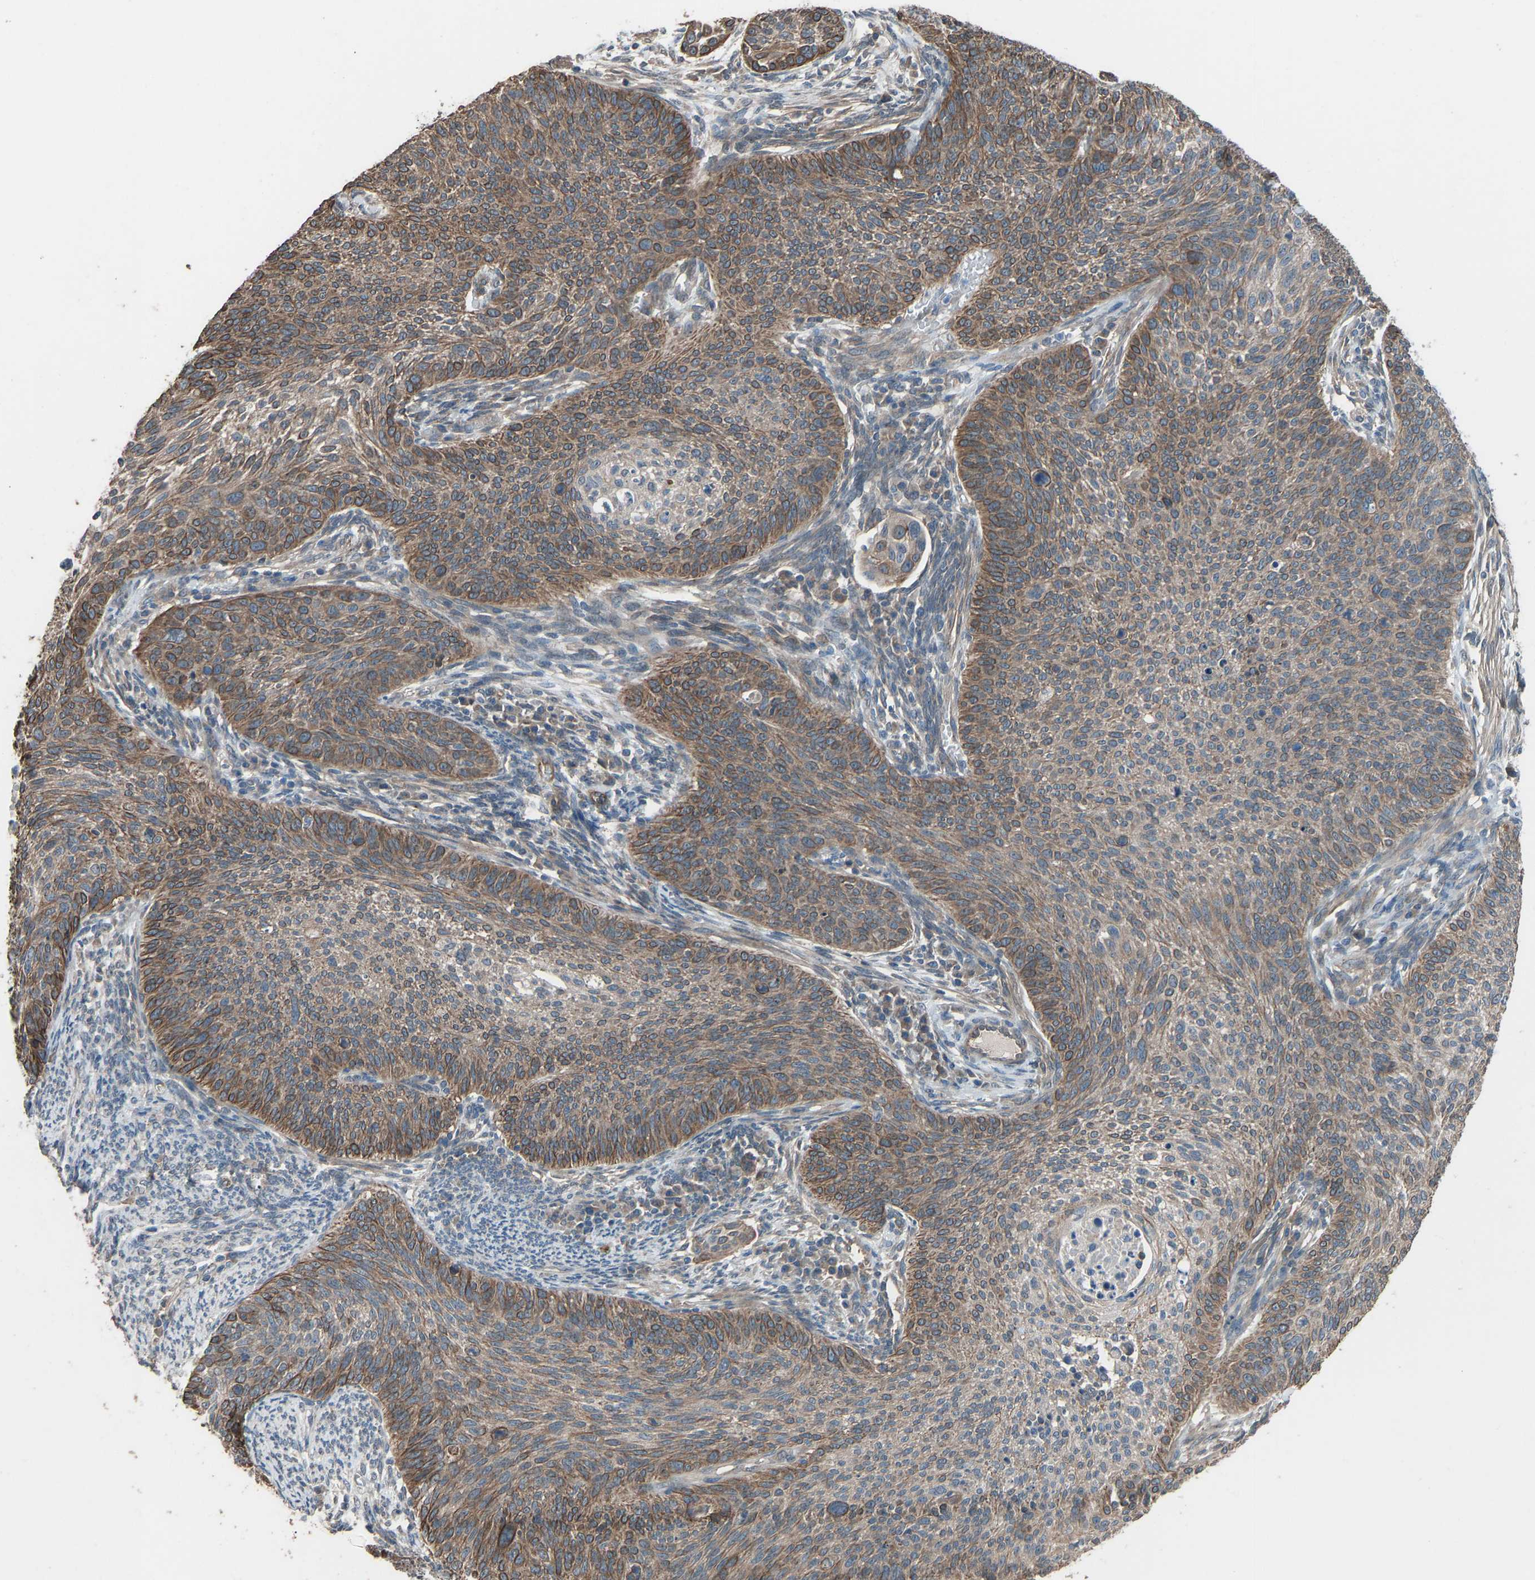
{"staining": {"intensity": "moderate", "quantity": ">75%", "location": "cytoplasmic/membranous"}, "tissue": "cervical cancer", "cell_type": "Tumor cells", "image_type": "cancer", "snomed": [{"axis": "morphology", "description": "Squamous cell carcinoma, NOS"}, {"axis": "topography", "description": "Cervix"}], "caption": "Moderate cytoplasmic/membranous protein positivity is appreciated in approximately >75% of tumor cells in cervical cancer.", "gene": "SLC43A1", "patient": {"sex": "female", "age": 70}}